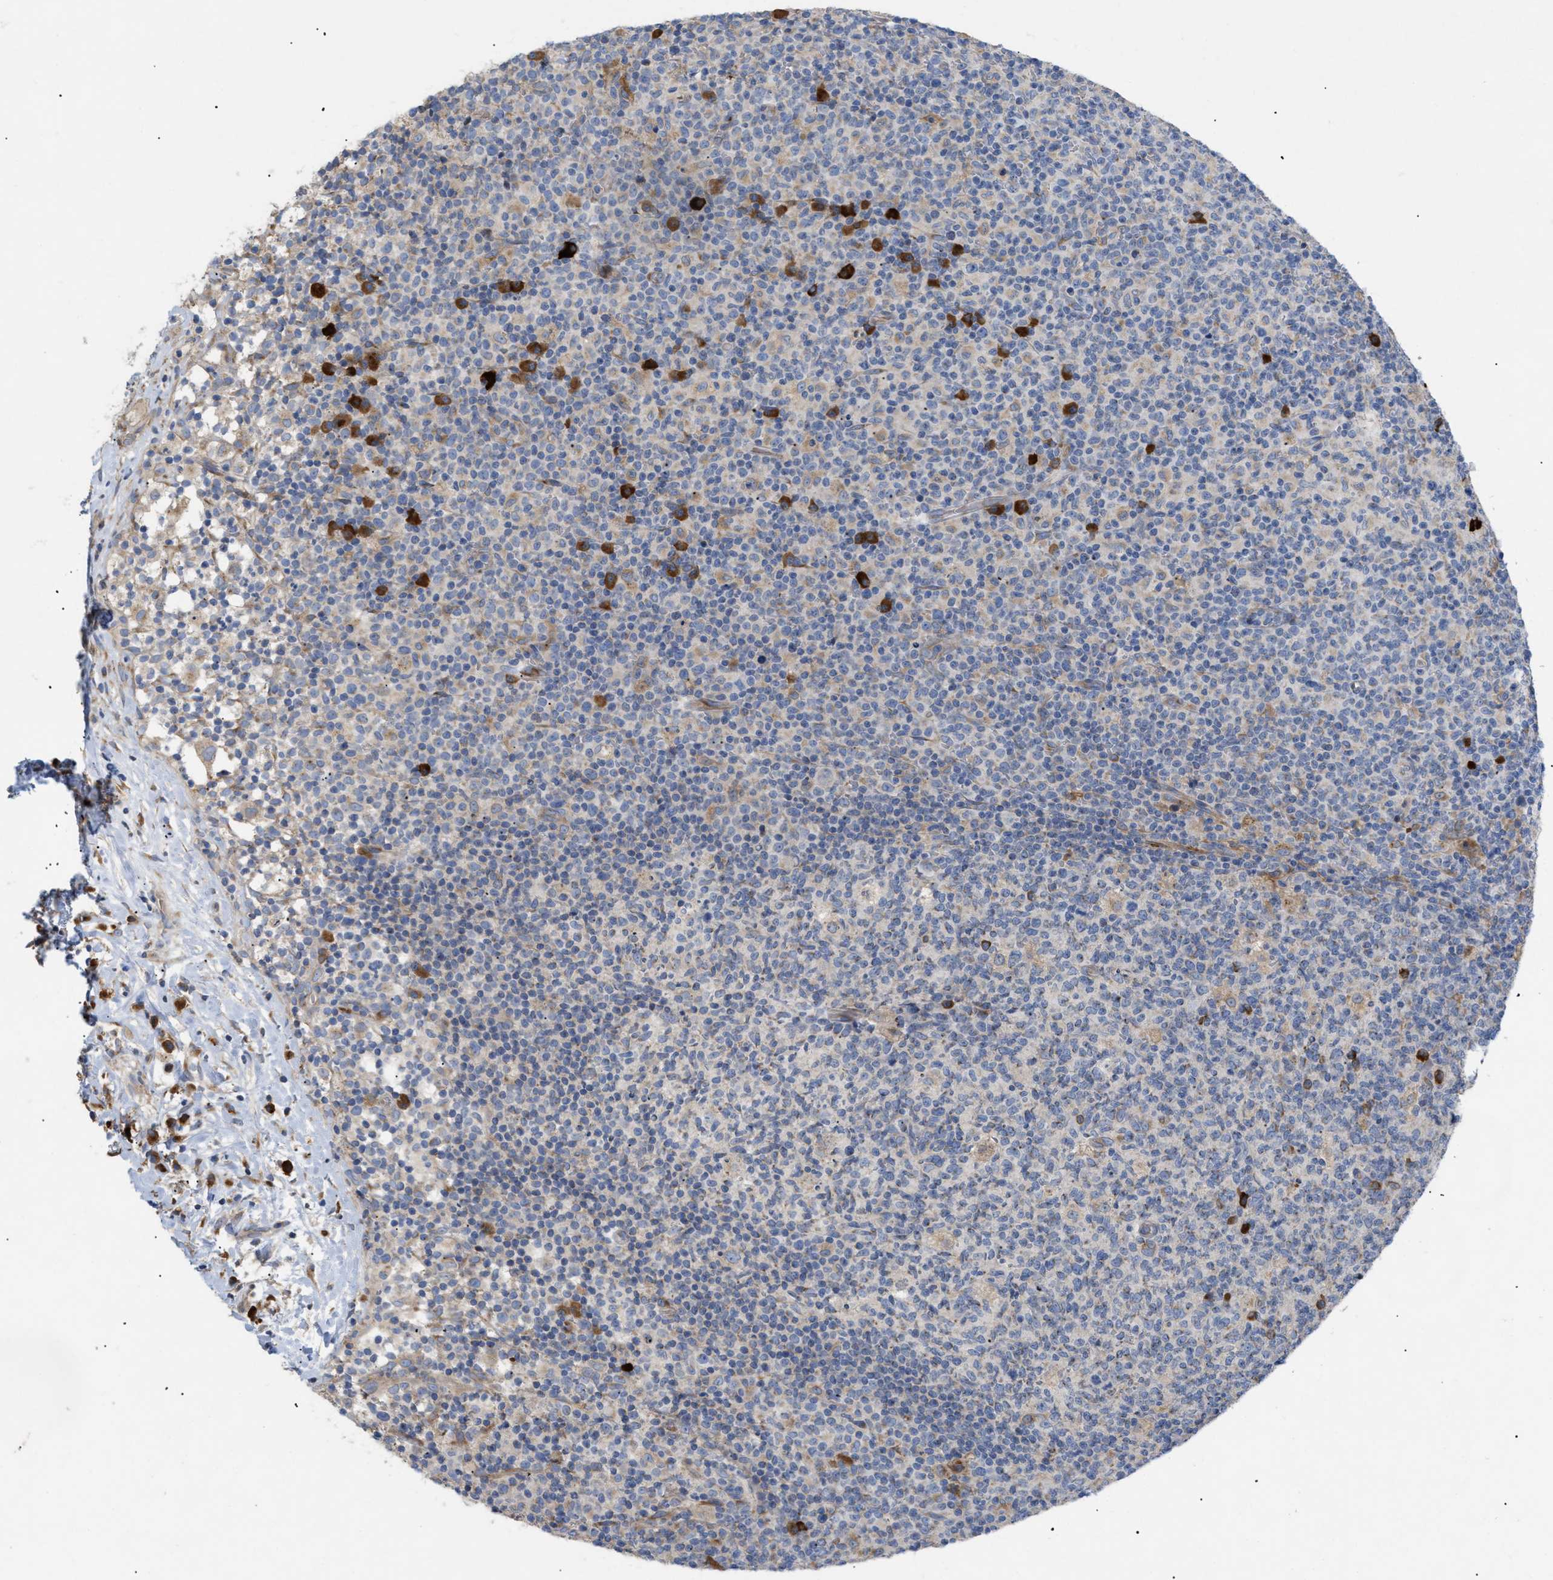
{"staining": {"intensity": "strong", "quantity": "<25%", "location": "cytoplasmic/membranous"}, "tissue": "lymph node", "cell_type": "Germinal center cells", "image_type": "normal", "snomed": [{"axis": "morphology", "description": "Normal tissue, NOS"}, {"axis": "morphology", "description": "Inflammation, NOS"}, {"axis": "topography", "description": "Lymph node"}], "caption": "Germinal center cells display medium levels of strong cytoplasmic/membranous staining in approximately <25% of cells in normal lymph node. Using DAB (brown) and hematoxylin (blue) stains, captured at high magnification using brightfield microscopy.", "gene": "SLC50A1", "patient": {"sex": "male", "age": 55}}